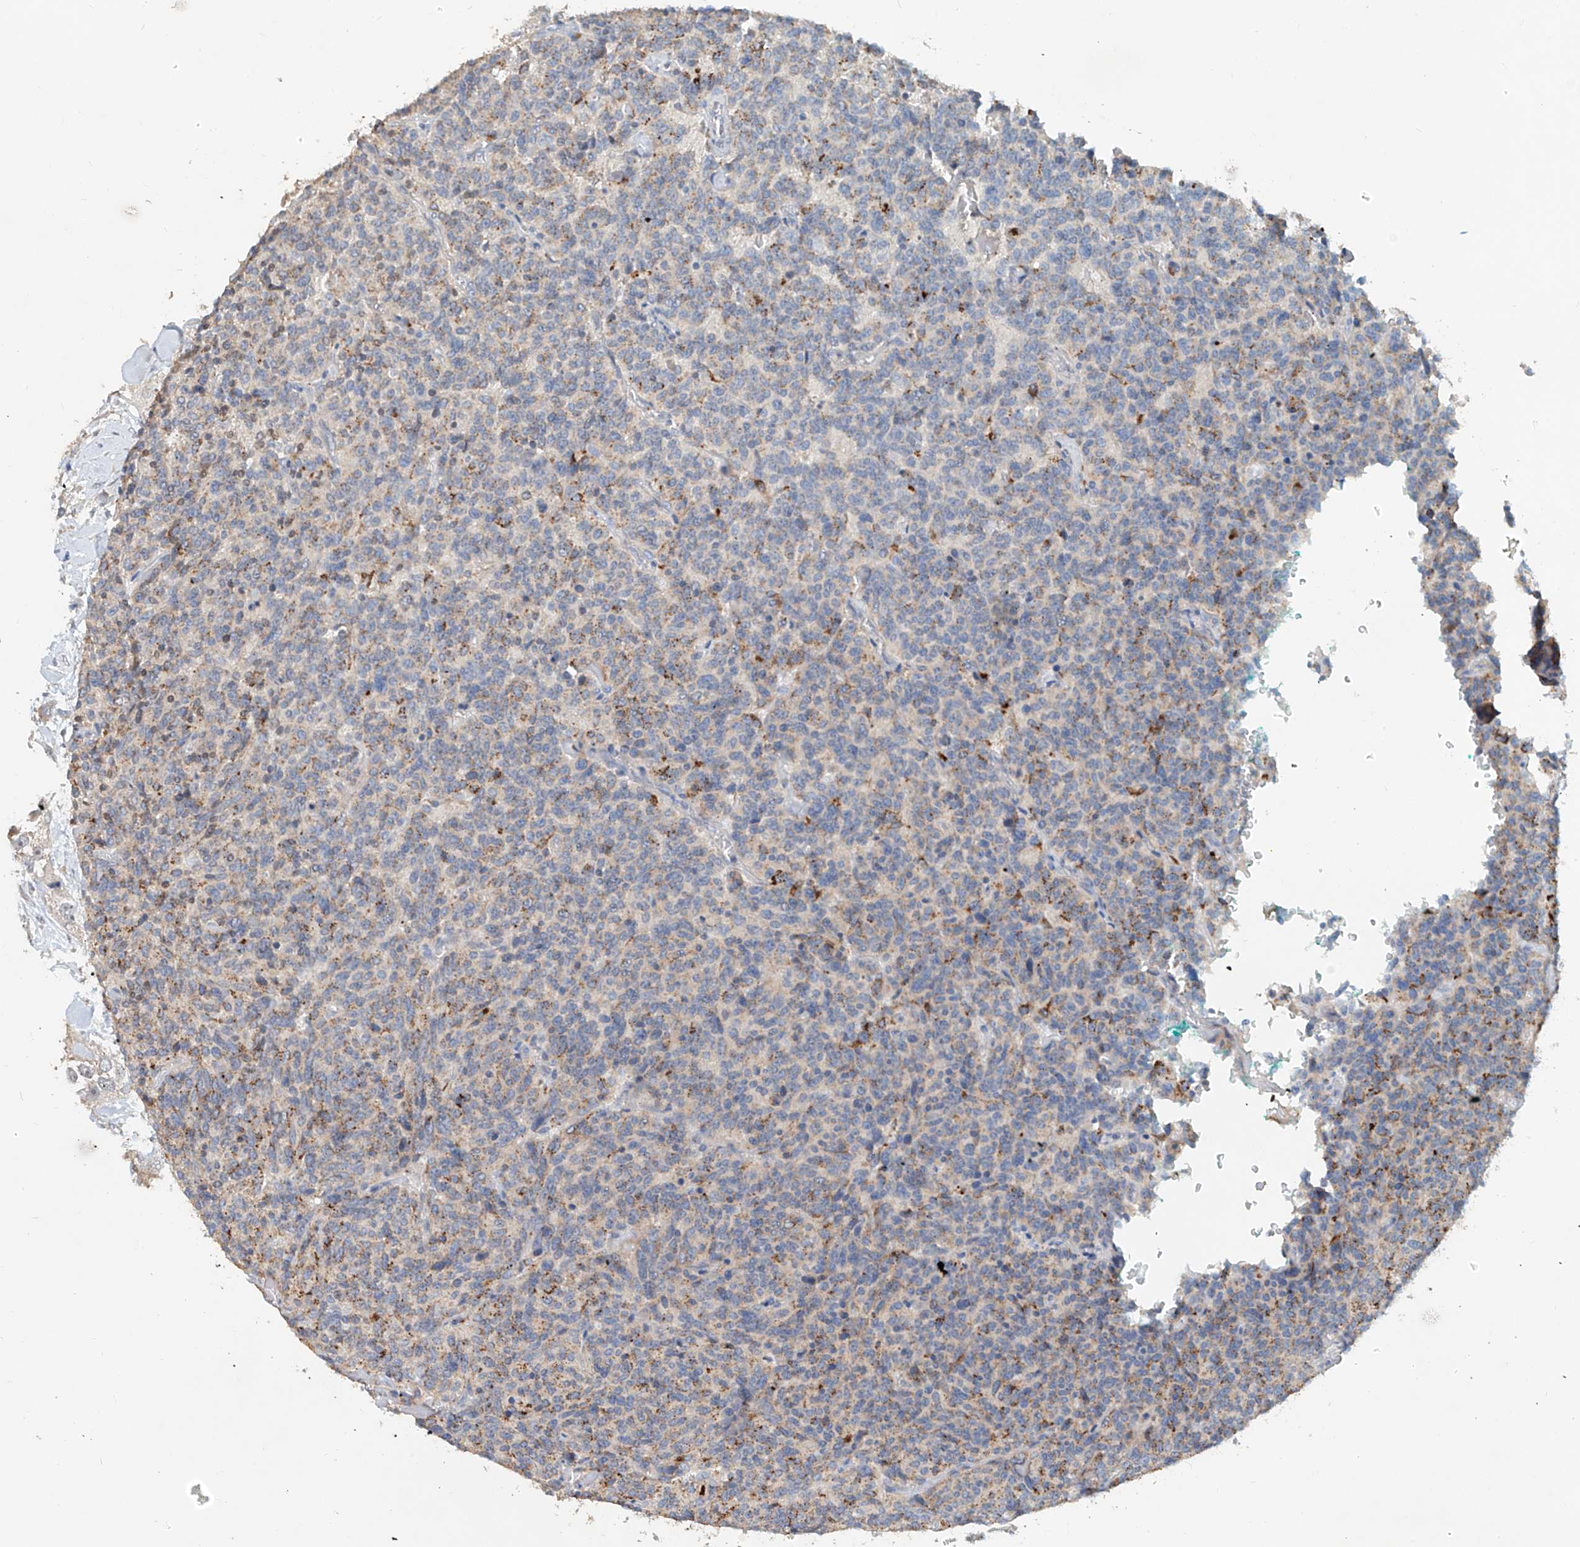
{"staining": {"intensity": "moderate", "quantity": "<25%", "location": "cytoplasmic/membranous"}, "tissue": "carcinoid", "cell_type": "Tumor cells", "image_type": "cancer", "snomed": [{"axis": "morphology", "description": "Carcinoid, malignant, NOS"}, {"axis": "topography", "description": "Lung"}], "caption": "Immunohistochemistry (IHC) micrograph of carcinoid (malignant) stained for a protein (brown), which reveals low levels of moderate cytoplasmic/membranous expression in approximately <25% of tumor cells.", "gene": "TRIM47", "patient": {"sex": "female", "age": 46}}